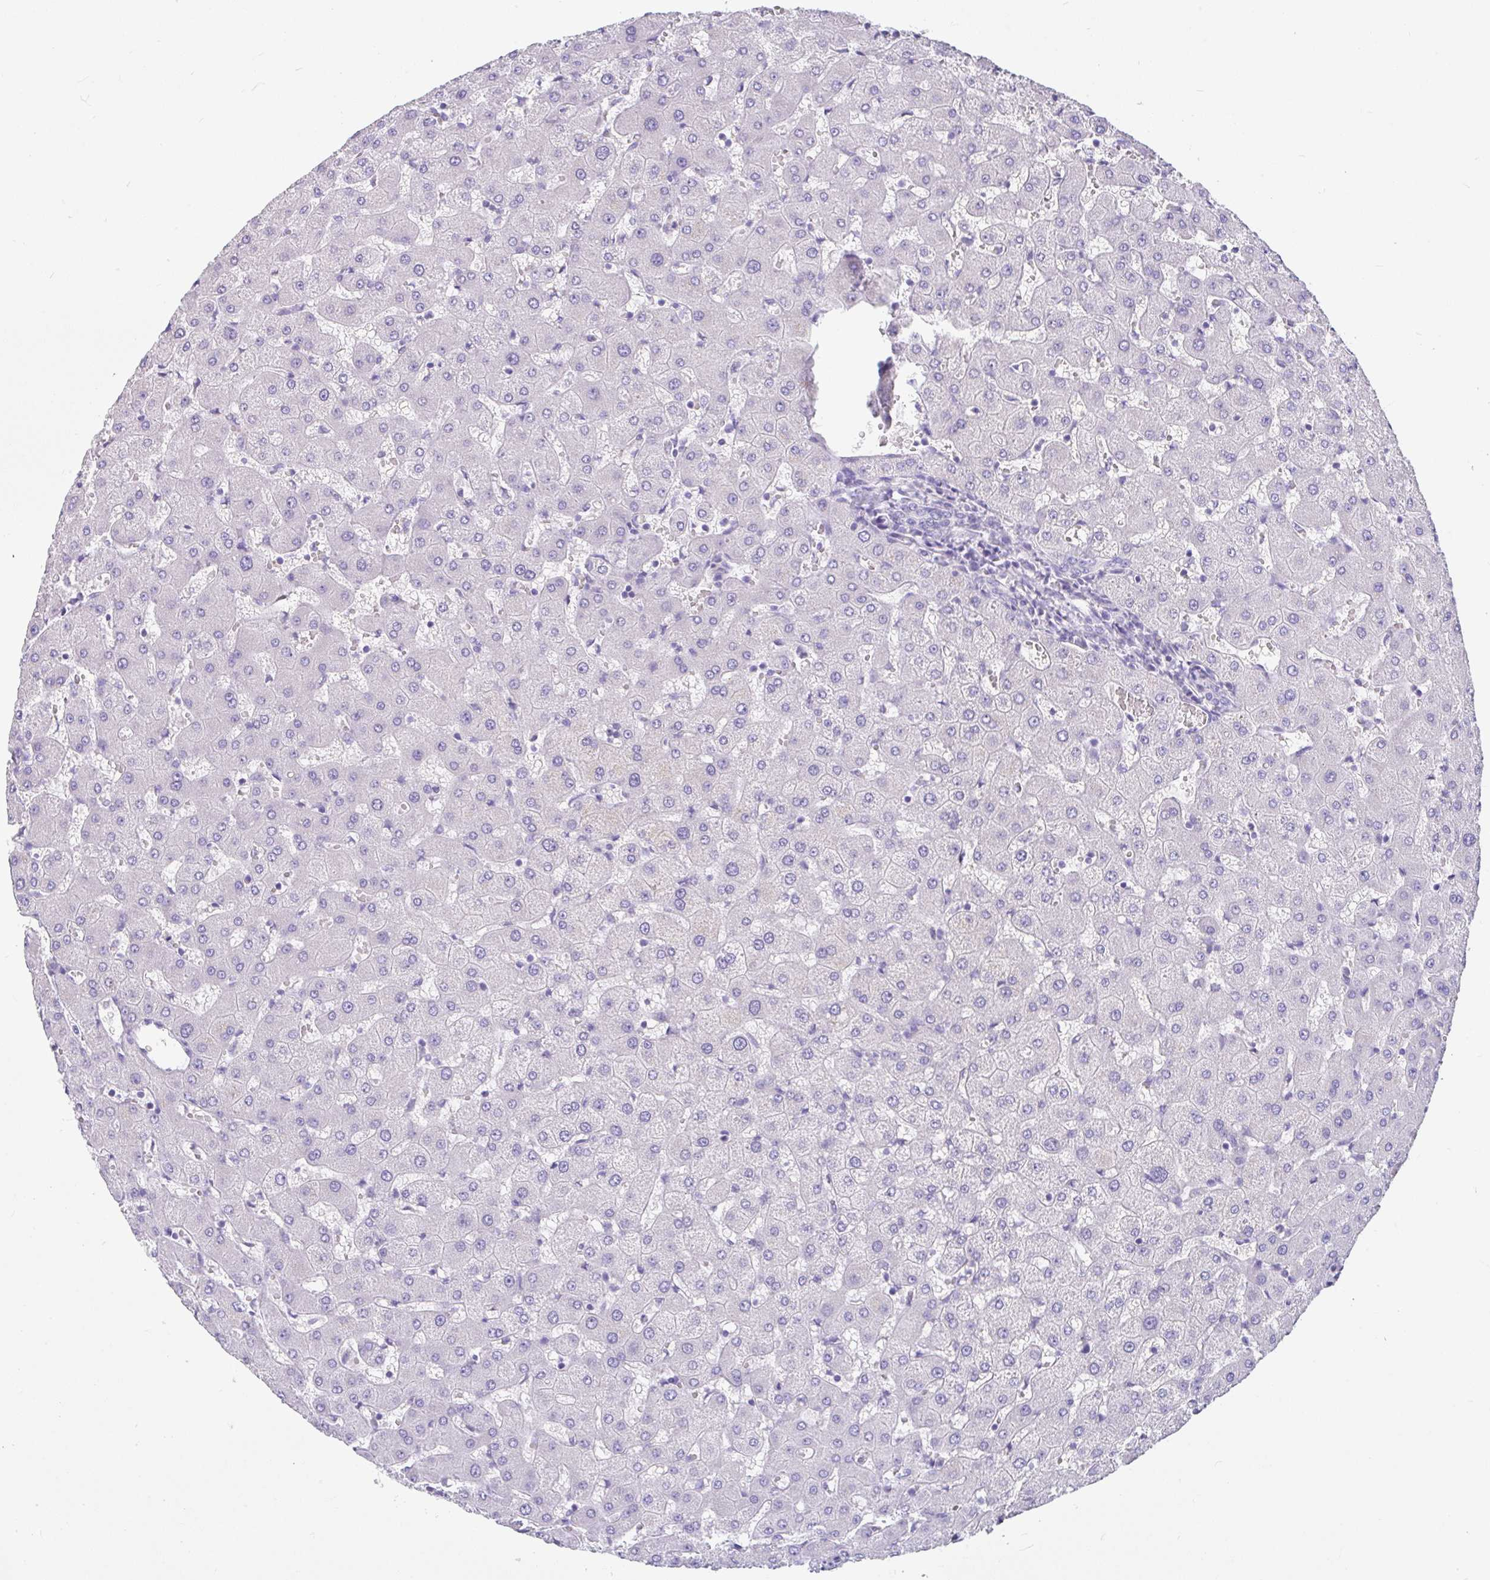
{"staining": {"intensity": "negative", "quantity": "none", "location": "none"}, "tissue": "liver", "cell_type": "Cholangiocytes", "image_type": "normal", "snomed": [{"axis": "morphology", "description": "Normal tissue, NOS"}, {"axis": "topography", "description": "Liver"}], "caption": "Liver was stained to show a protein in brown. There is no significant expression in cholangiocytes.", "gene": "INTS5", "patient": {"sex": "female", "age": 63}}